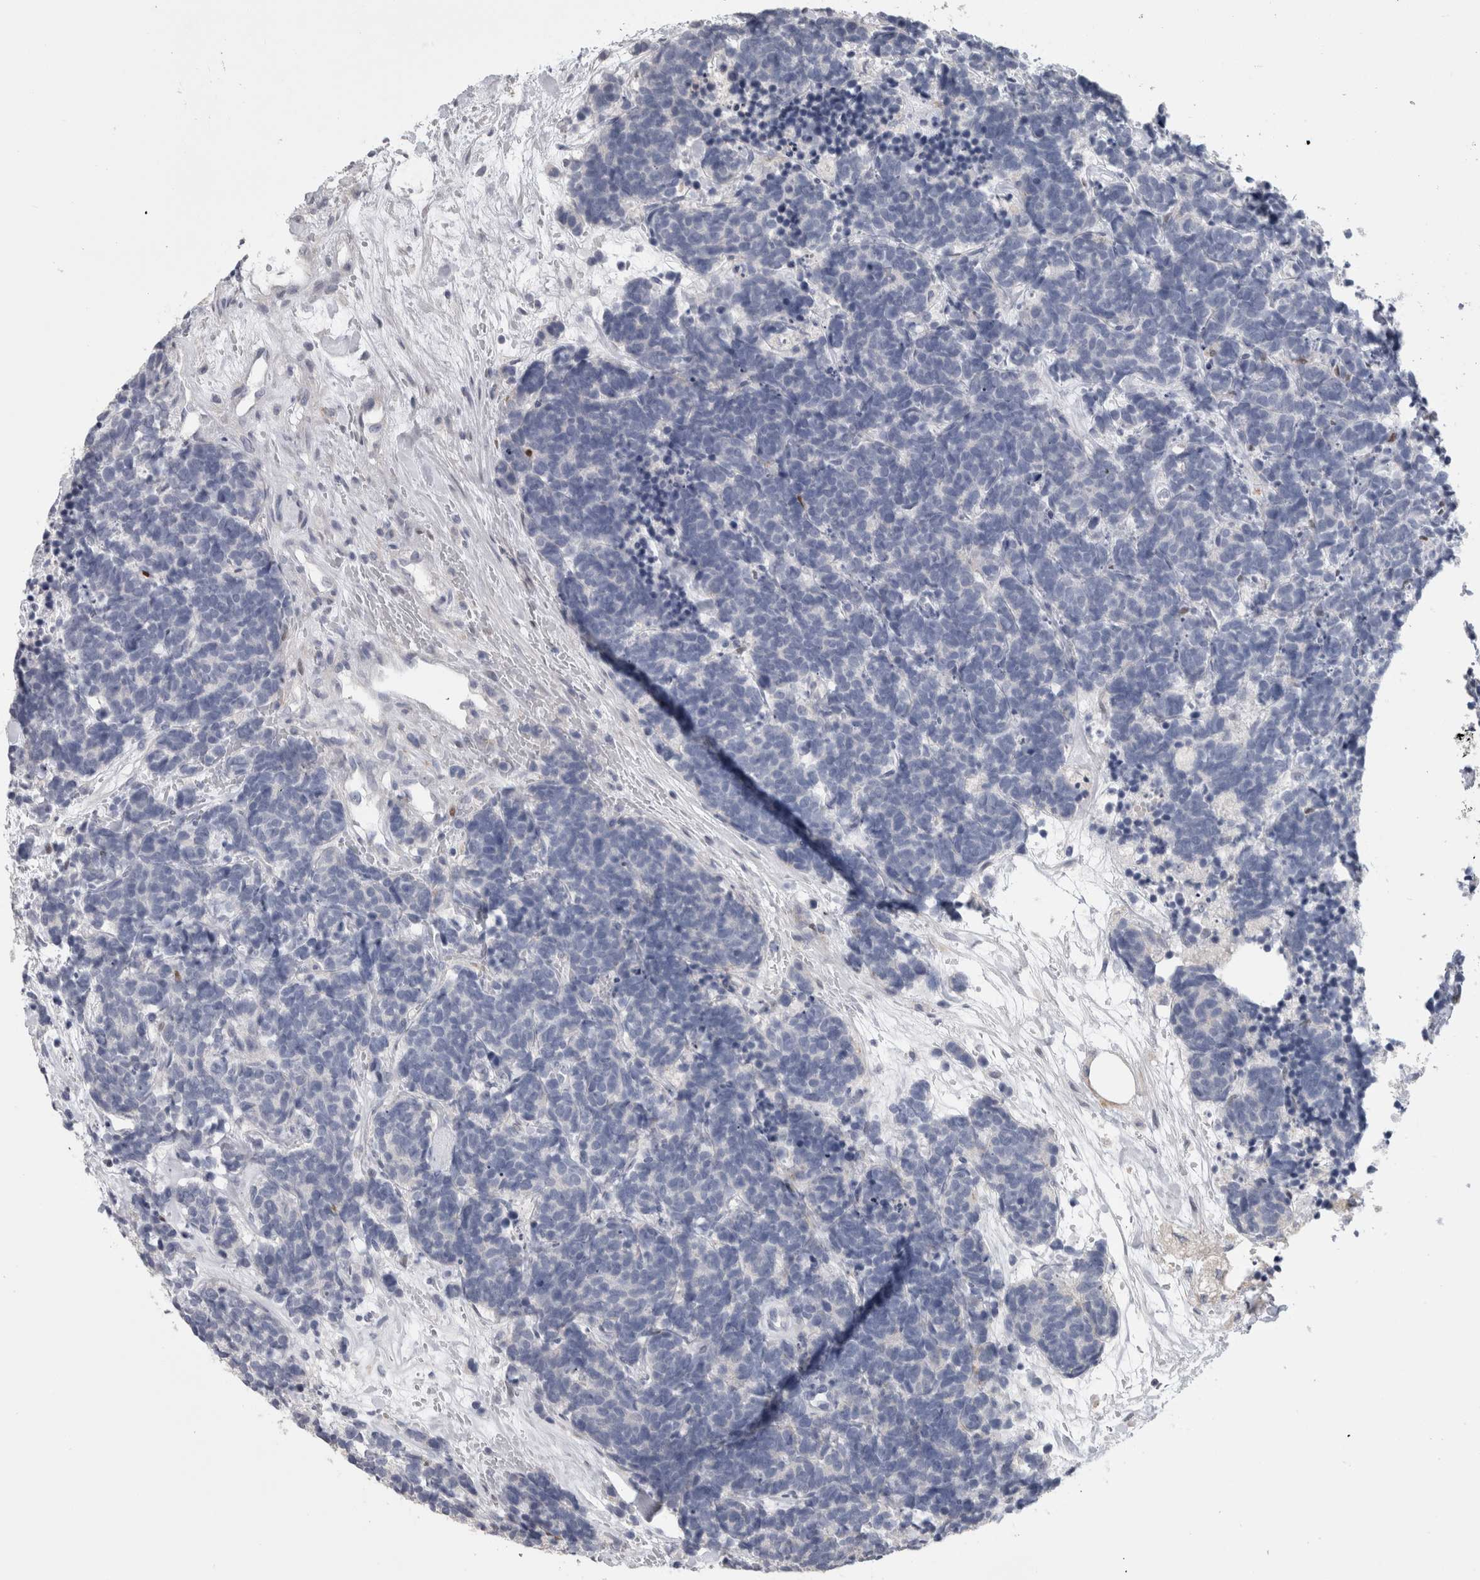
{"staining": {"intensity": "negative", "quantity": "none", "location": "none"}, "tissue": "carcinoid", "cell_type": "Tumor cells", "image_type": "cancer", "snomed": [{"axis": "morphology", "description": "Carcinoma, NOS"}, {"axis": "morphology", "description": "Carcinoid, malignant, NOS"}, {"axis": "topography", "description": "Urinary bladder"}], "caption": "This is an IHC photomicrograph of human carcinoid. There is no staining in tumor cells.", "gene": "IL33", "patient": {"sex": "male", "age": 57}}